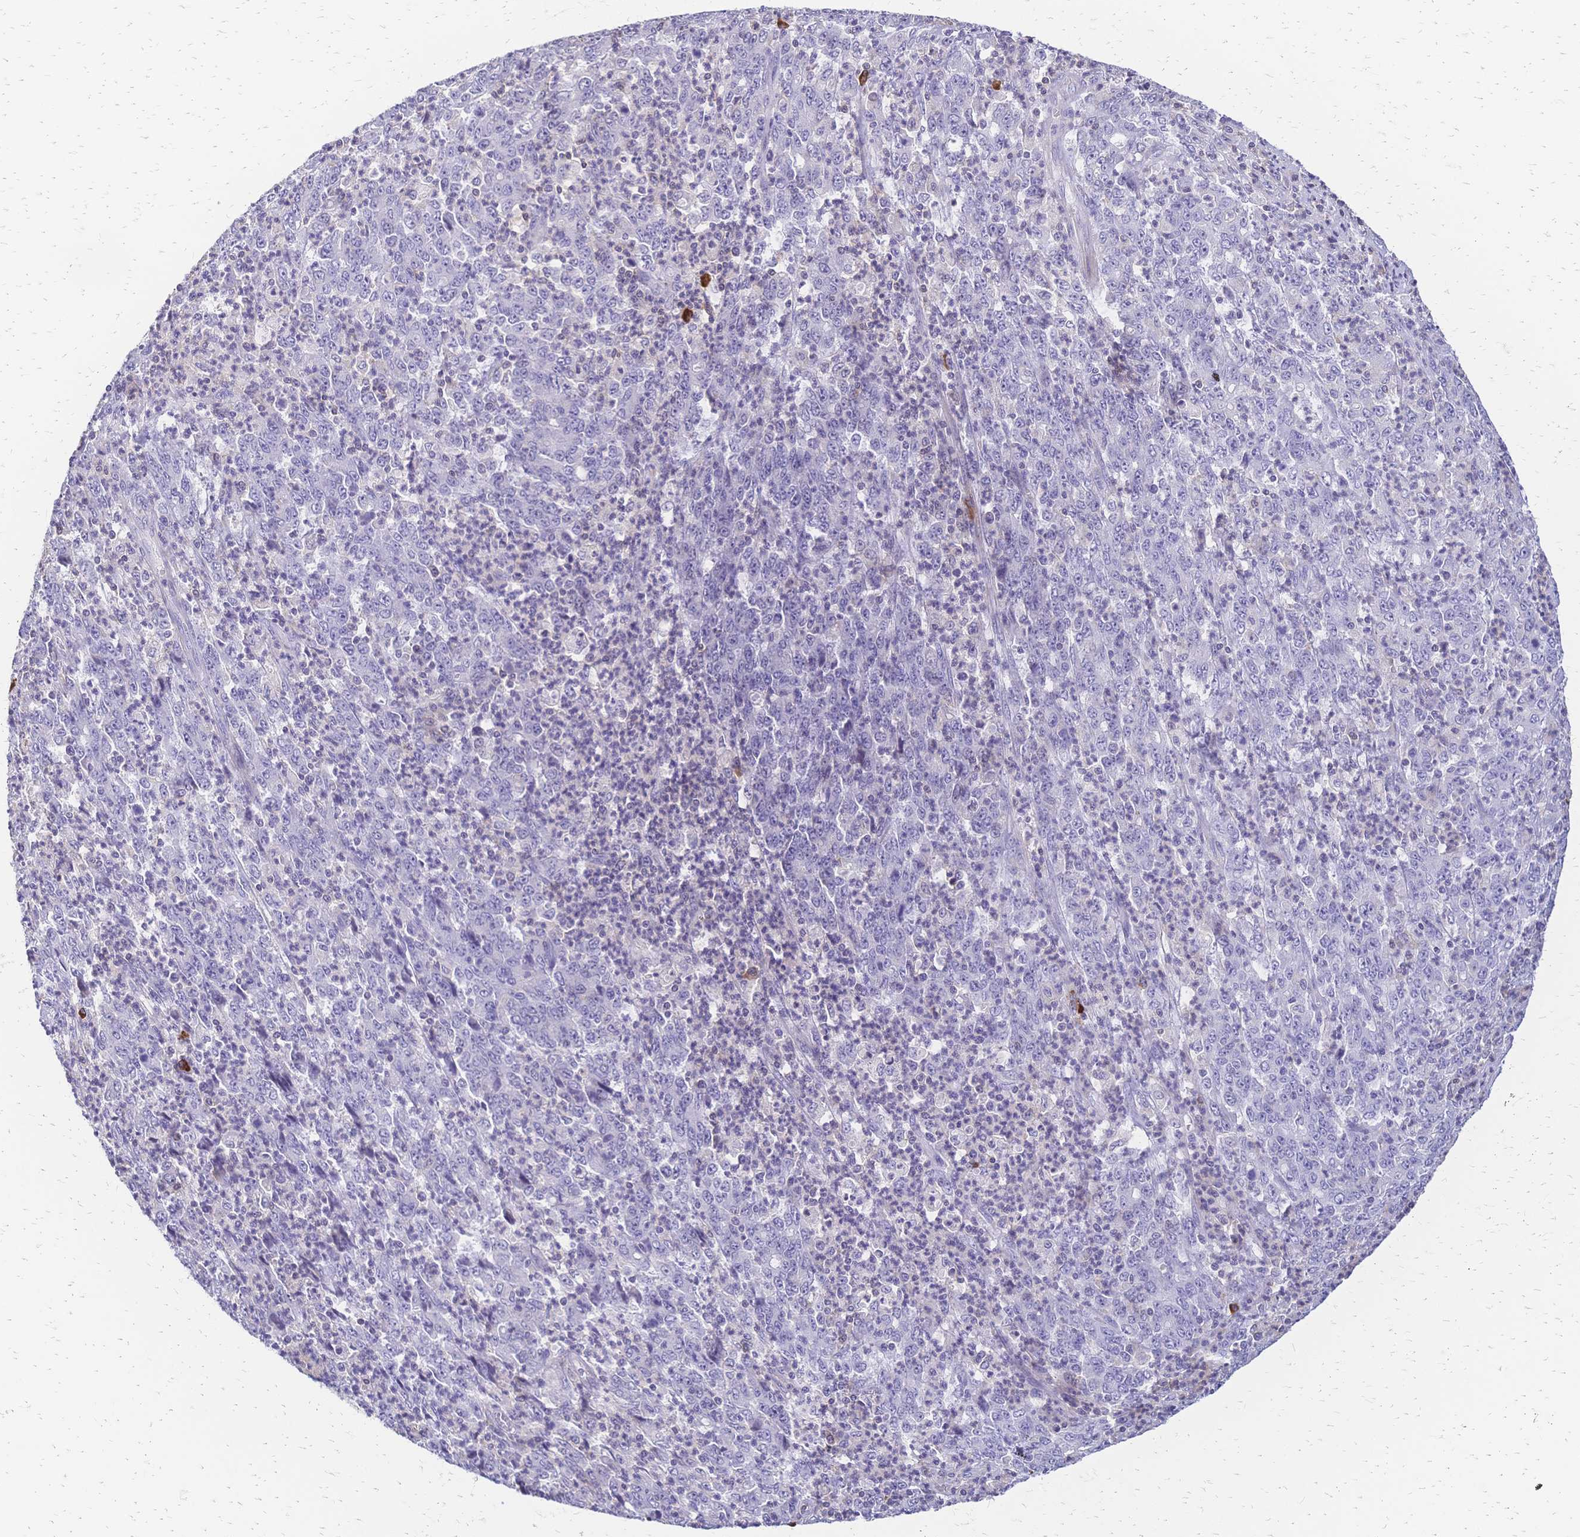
{"staining": {"intensity": "negative", "quantity": "none", "location": "none"}, "tissue": "stomach cancer", "cell_type": "Tumor cells", "image_type": "cancer", "snomed": [{"axis": "morphology", "description": "Adenocarcinoma, NOS"}, {"axis": "topography", "description": "Stomach, lower"}], "caption": "This is a photomicrograph of immunohistochemistry staining of adenocarcinoma (stomach), which shows no staining in tumor cells.", "gene": "IL2RA", "patient": {"sex": "female", "age": 71}}